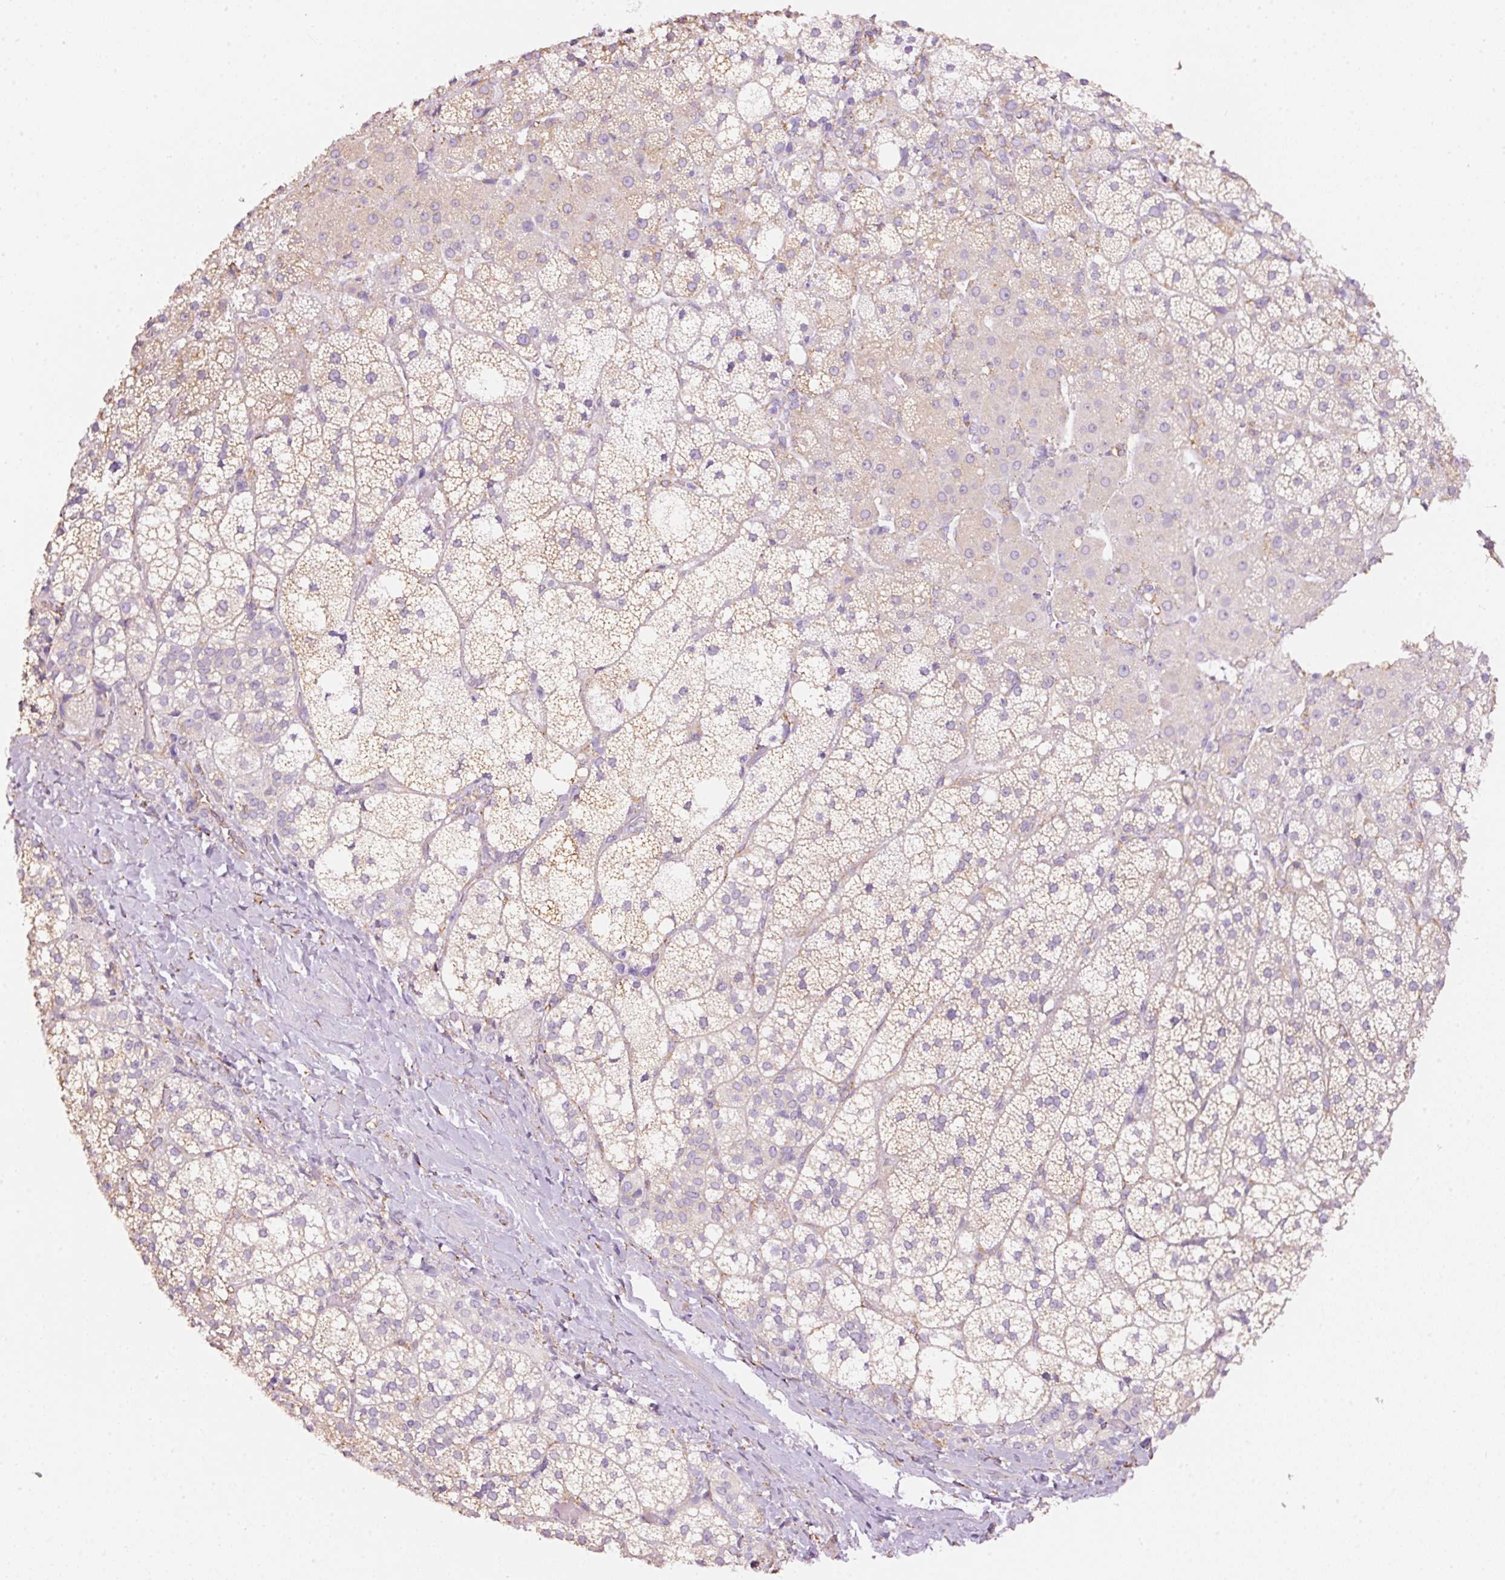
{"staining": {"intensity": "weak", "quantity": "25%-75%", "location": "cytoplasmic/membranous"}, "tissue": "adrenal gland", "cell_type": "Glandular cells", "image_type": "normal", "snomed": [{"axis": "morphology", "description": "Normal tissue, NOS"}, {"axis": "topography", "description": "Adrenal gland"}], "caption": "Adrenal gland stained with immunohistochemistry reveals weak cytoplasmic/membranous positivity in approximately 25%-75% of glandular cells. Using DAB (brown) and hematoxylin (blue) stains, captured at high magnification using brightfield microscopy.", "gene": "GCG", "patient": {"sex": "male", "age": 53}}